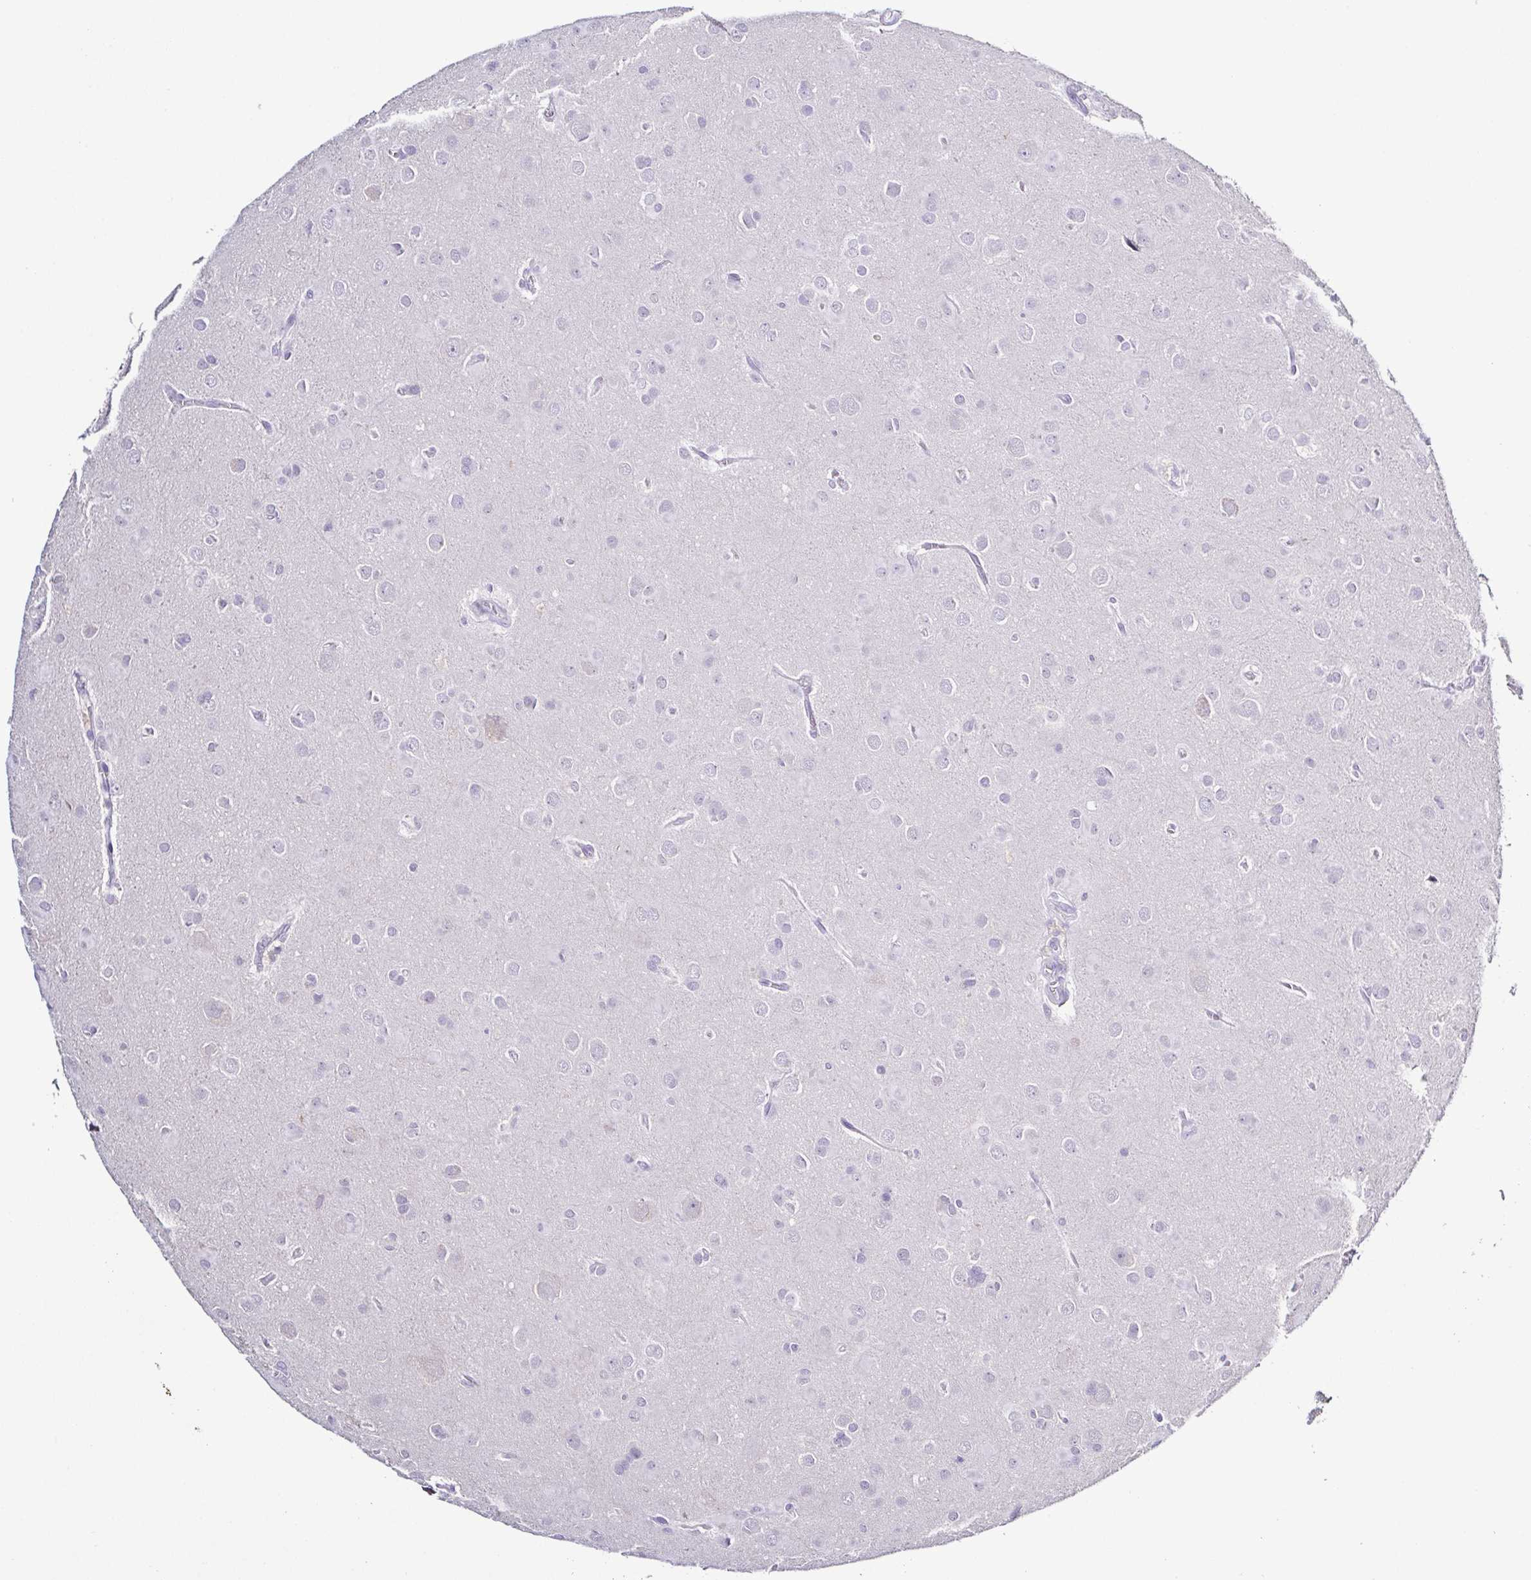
{"staining": {"intensity": "negative", "quantity": "none", "location": "none"}, "tissue": "glioma", "cell_type": "Tumor cells", "image_type": "cancer", "snomed": [{"axis": "morphology", "description": "Glioma, malignant, Low grade"}, {"axis": "topography", "description": "Brain"}], "caption": "This is an immunohistochemistry (IHC) histopathology image of glioma. There is no positivity in tumor cells.", "gene": "TNNT2", "patient": {"sex": "male", "age": 58}}